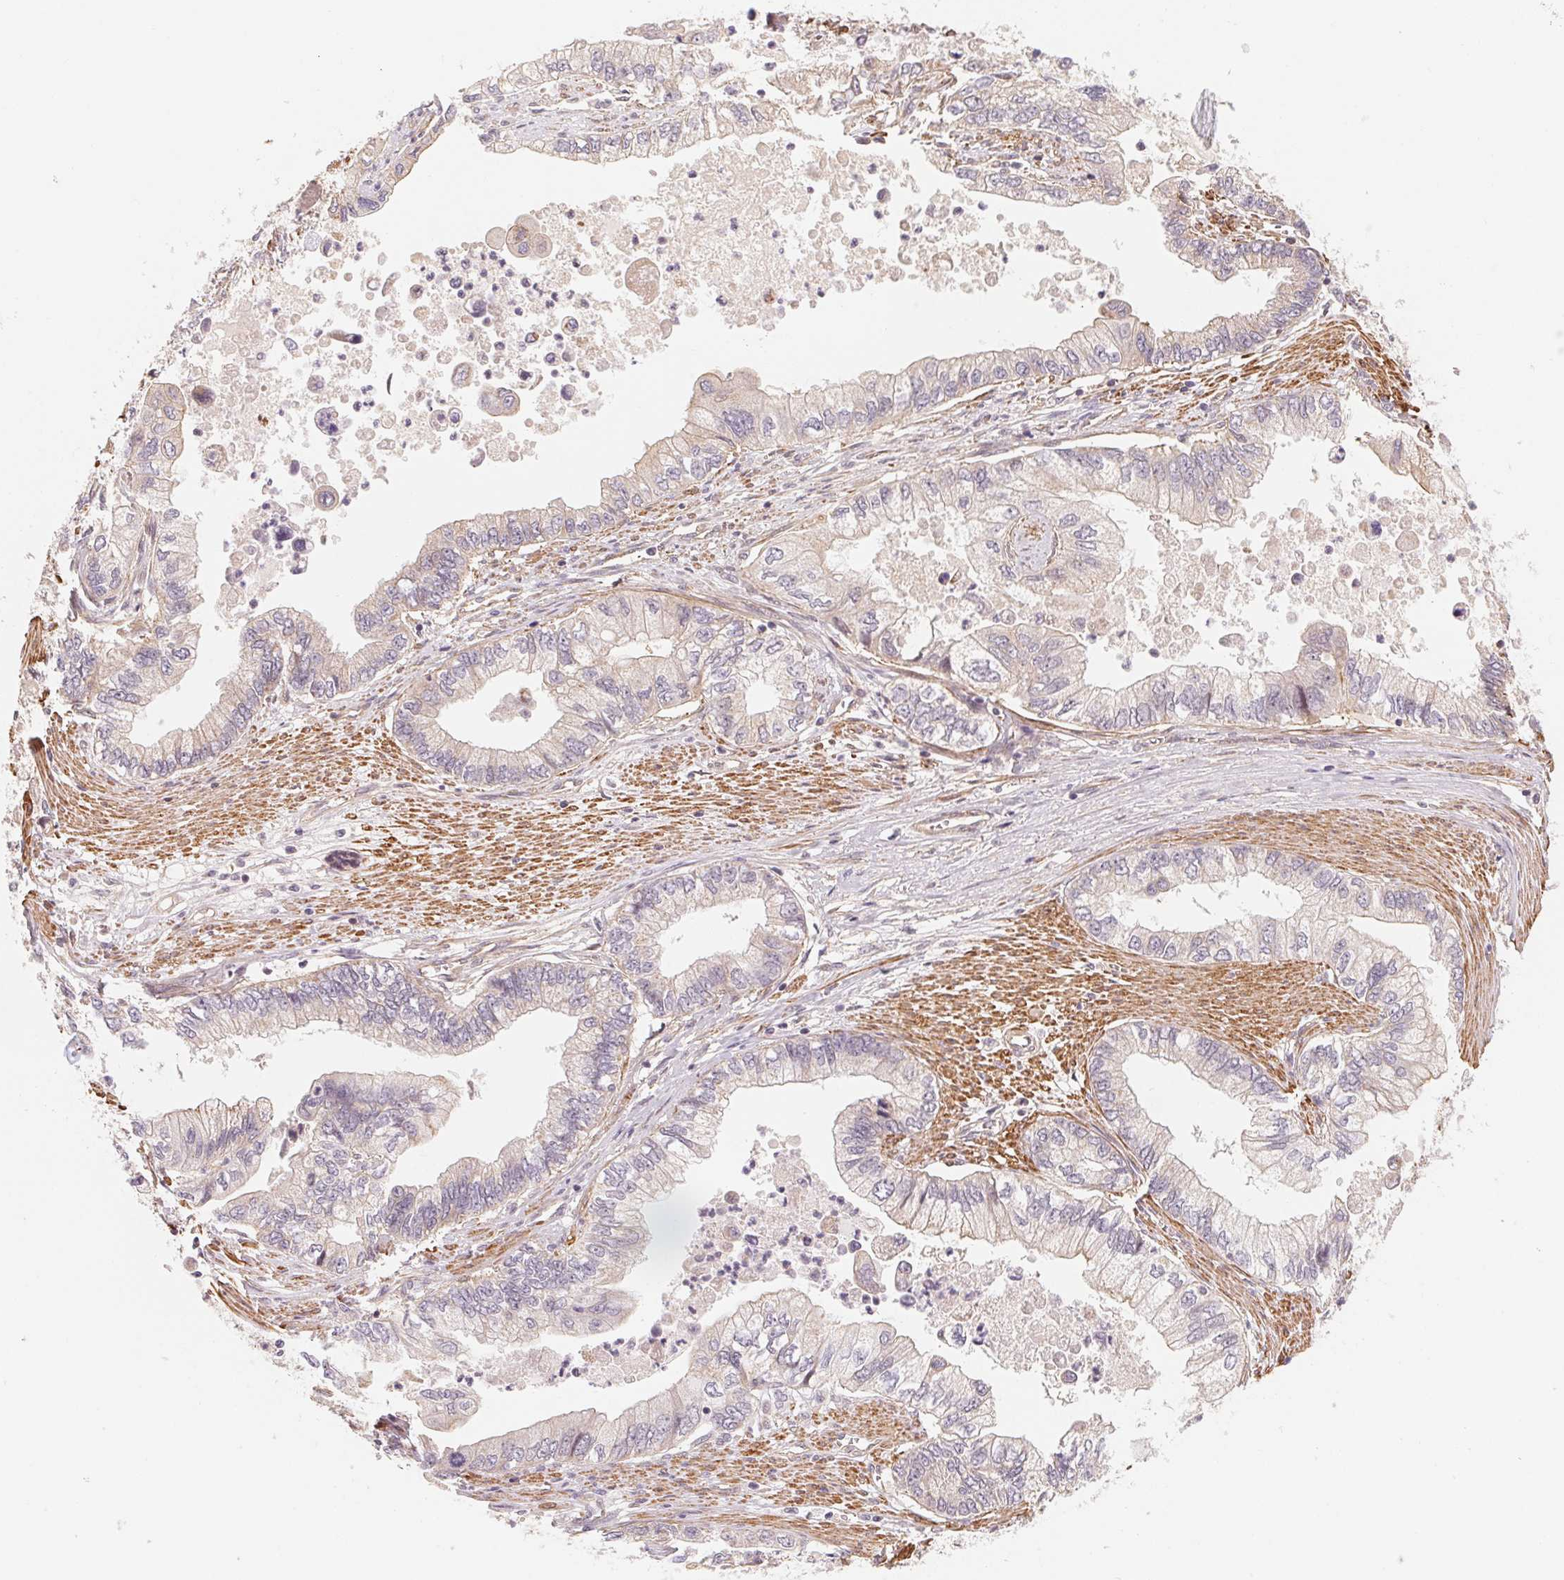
{"staining": {"intensity": "weak", "quantity": "<25%", "location": "cytoplasmic/membranous"}, "tissue": "stomach cancer", "cell_type": "Tumor cells", "image_type": "cancer", "snomed": [{"axis": "morphology", "description": "Adenocarcinoma, NOS"}, {"axis": "topography", "description": "Pancreas"}, {"axis": "topography", "description": "Stomach, upper"}], "caption": "DAB (3,3'-diaminobenzidine) immunohistochemical staining of human stomach cancer demonstrates no significant positivity in tumor cells.", "gene": "CCDC112", "patient": {"sex": "male", "age": 77}}